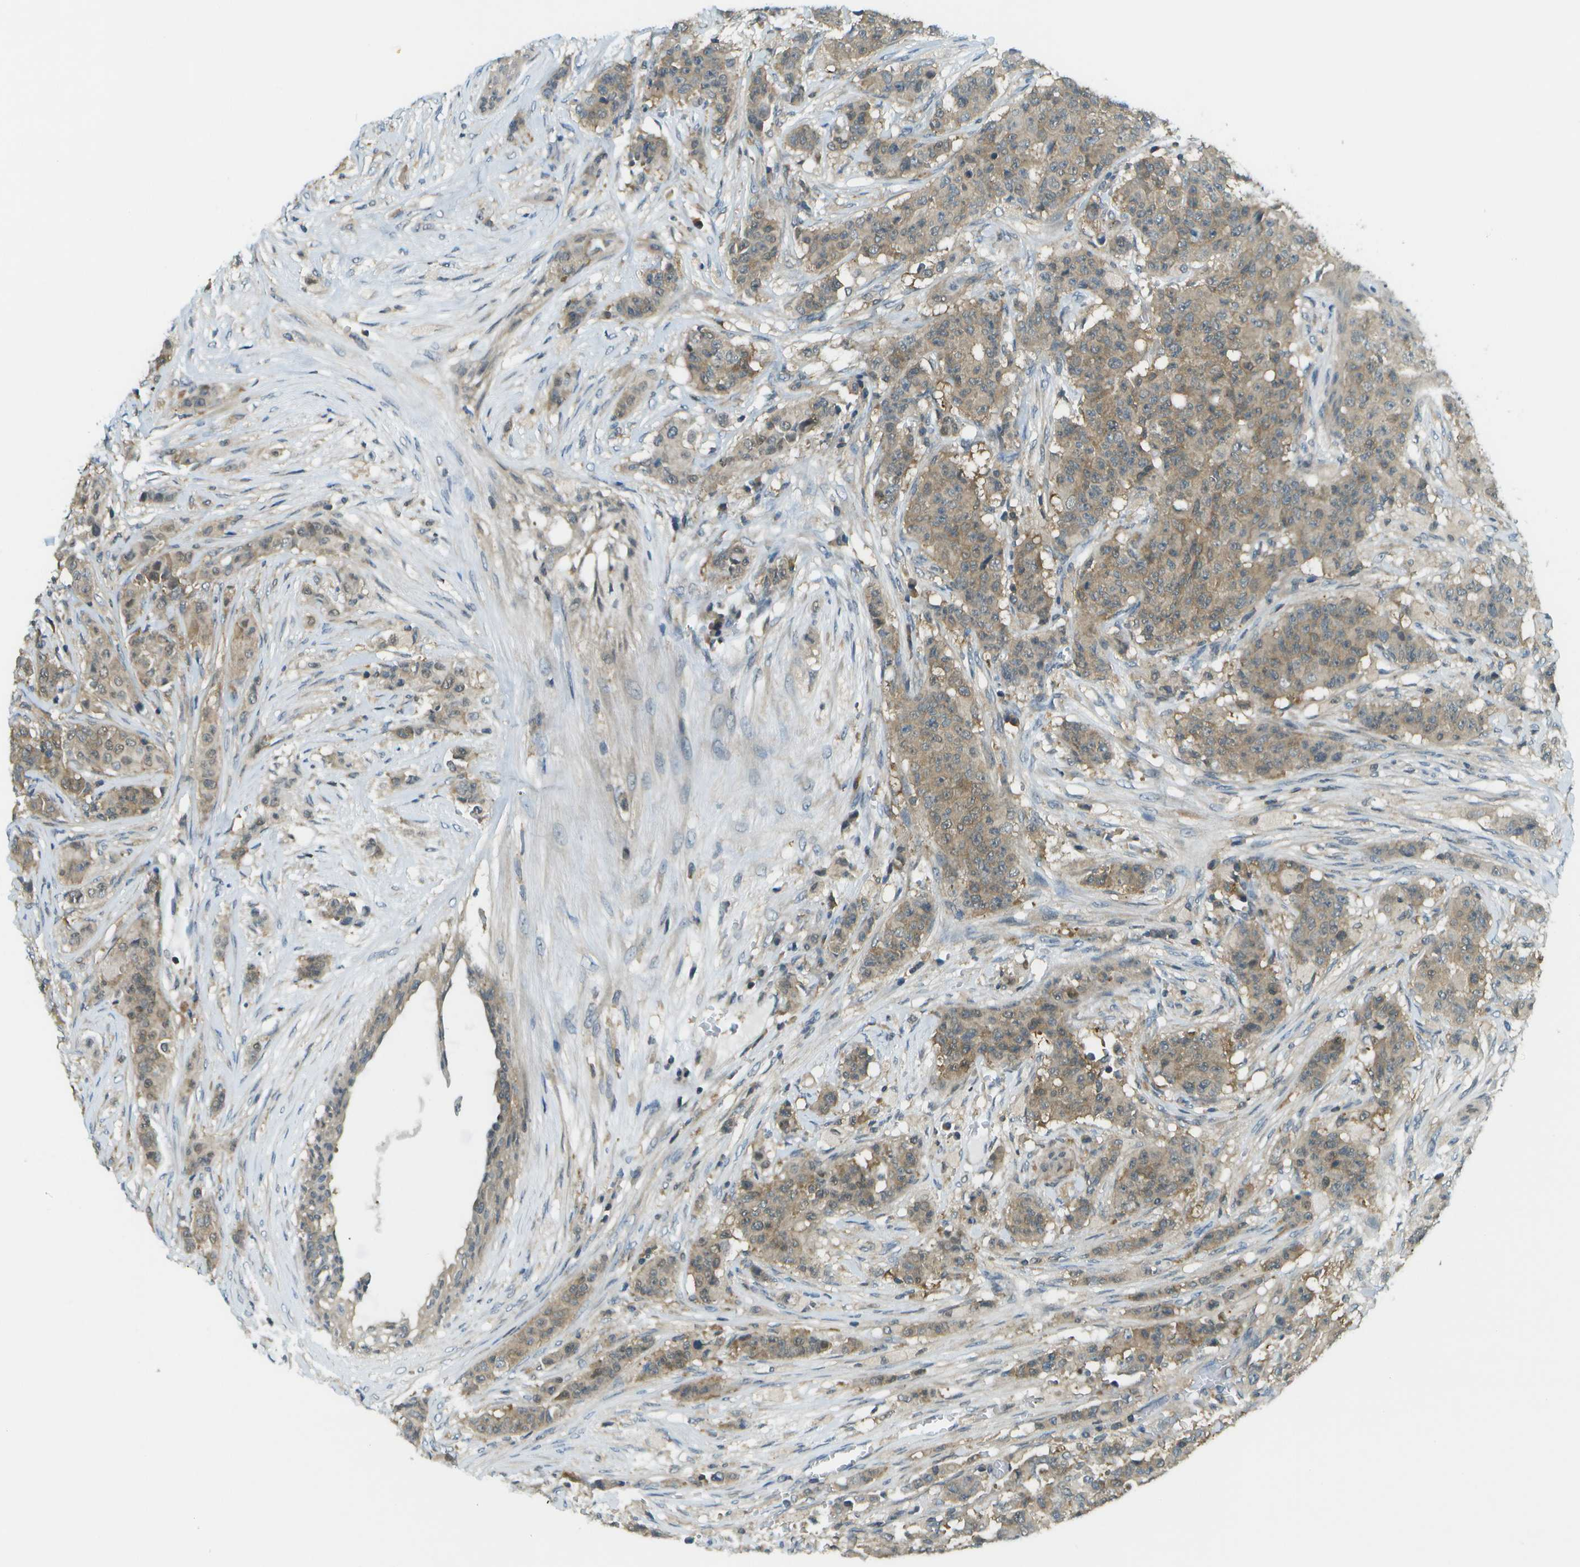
{"staining": {"intensity": "moderate", "quantity": ">75%", "location": "cytoplasmic/membranous"}, "tissue": "breast cancer", "cell_type": "Tumor cells", "image_type": "cancer", "snomed": [{"axis": "morphology", "description": "Normal tissue, NOS"}, {"axis": "morphology", "description": "Duct carcinoma"}, {"axis": "topography", "description": "Breast"}], "caption": "The micrograph shows immunohistochemical staining of intraductal carcinoma (breast). There is moderate cytoplasmic/membranous staining is present in approximately >75% of tumor cells. Nuclei are stained in blue.", "gene": "CDH23", "patient": {"sex": "female", "age": 40}}